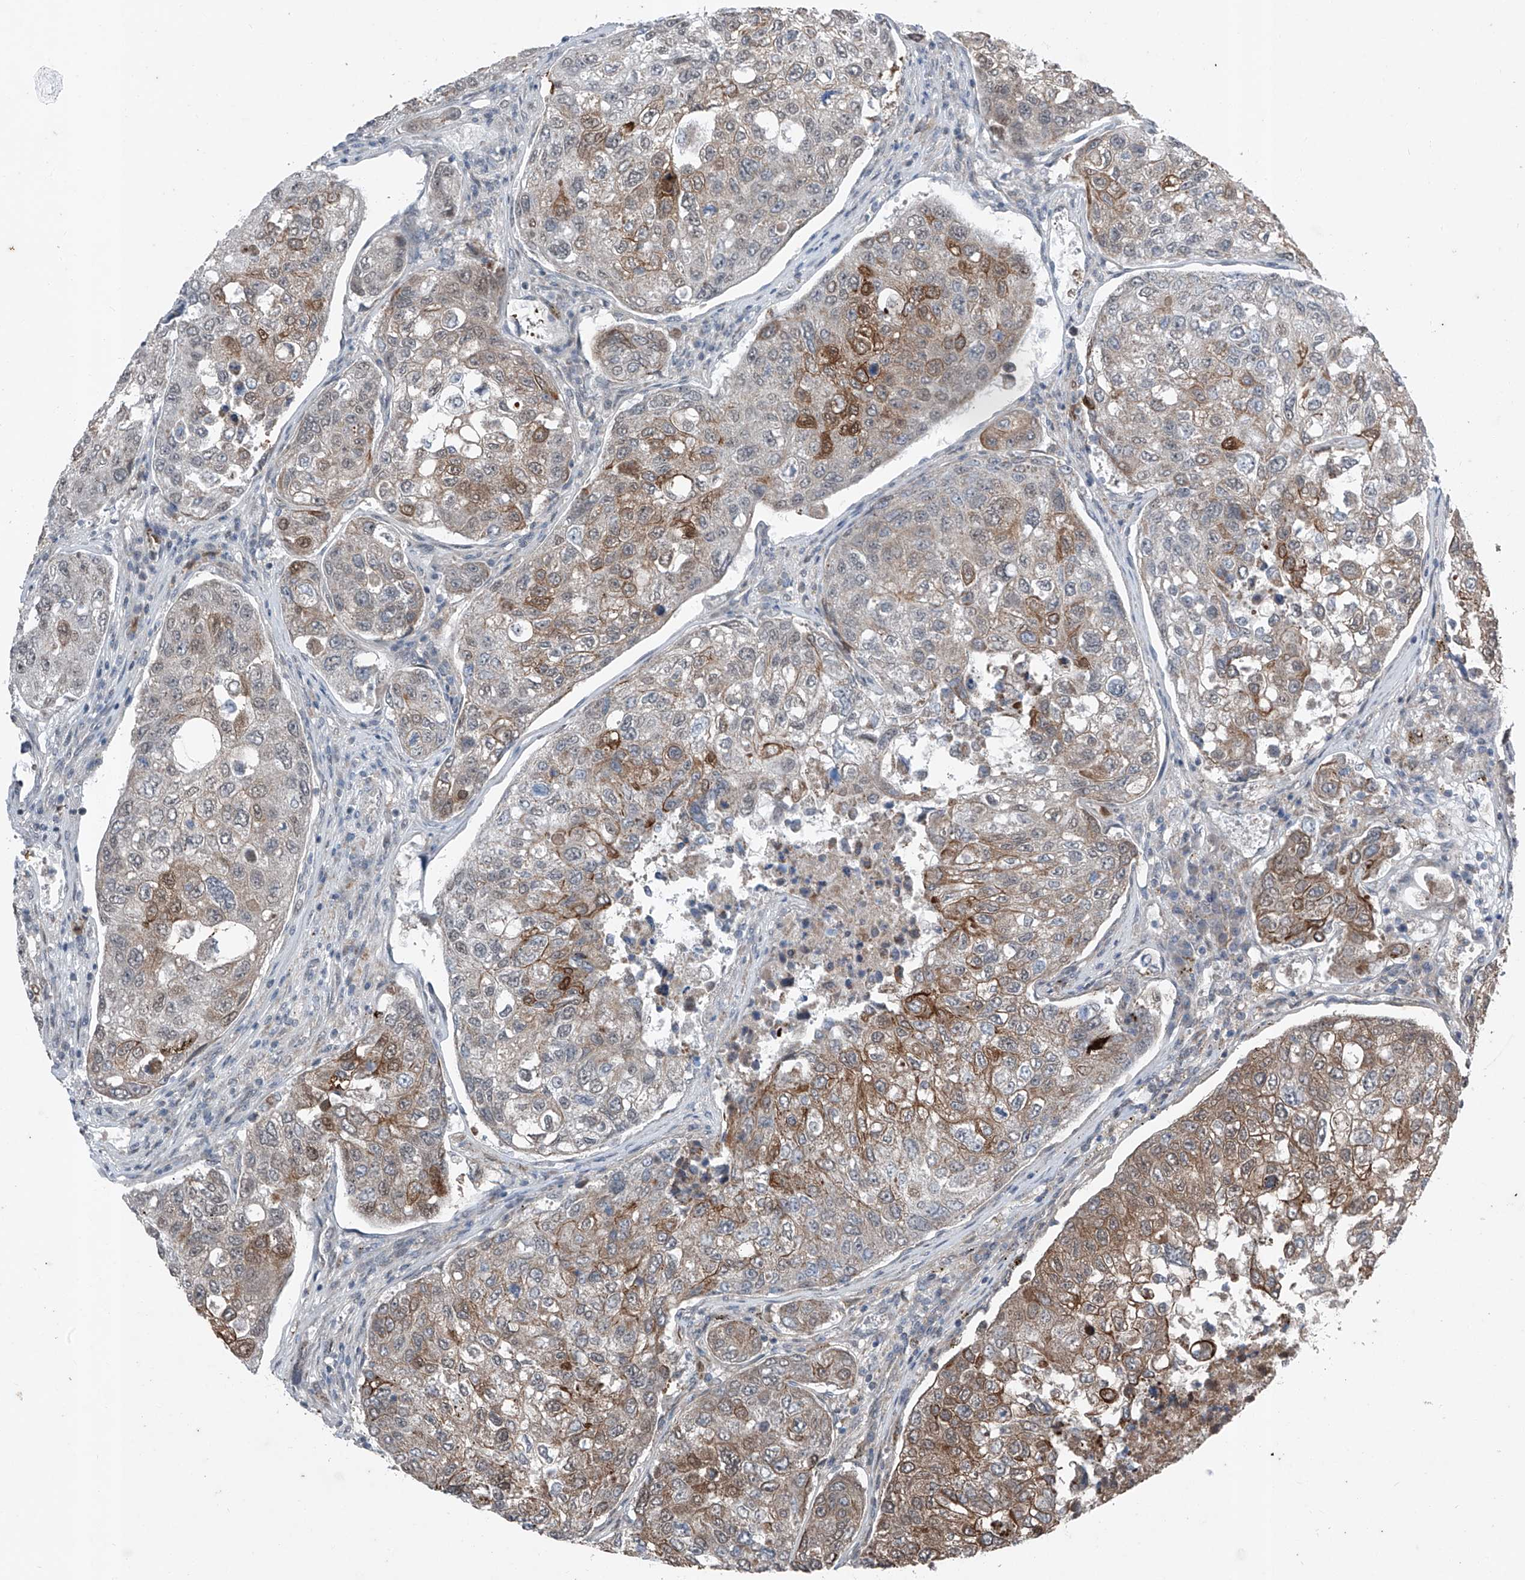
{"staining": {"intensity": "moderate", "quantity": "25%-75%", "location": "cytoplasmic/membranous"}, "tissue": "urothelial cancer", "cell_type": "Tumor cells", "image_type": "cancer", "snomed": [{"axis": "morphology", "description": "Urothelial carcinoma, High grade"}, {"axis": "topography", "description": "Lymph node"}, {"axis": "topography", "description": "Urinary bladder"}], "caption": "Tumor cells demonstrate moderate cytoplasmic/membranous staining in about 25%-75% of cells in urothelial cancer.", "gene": "DYRK1B", "patient": {"sex": "male", "age": 51}}